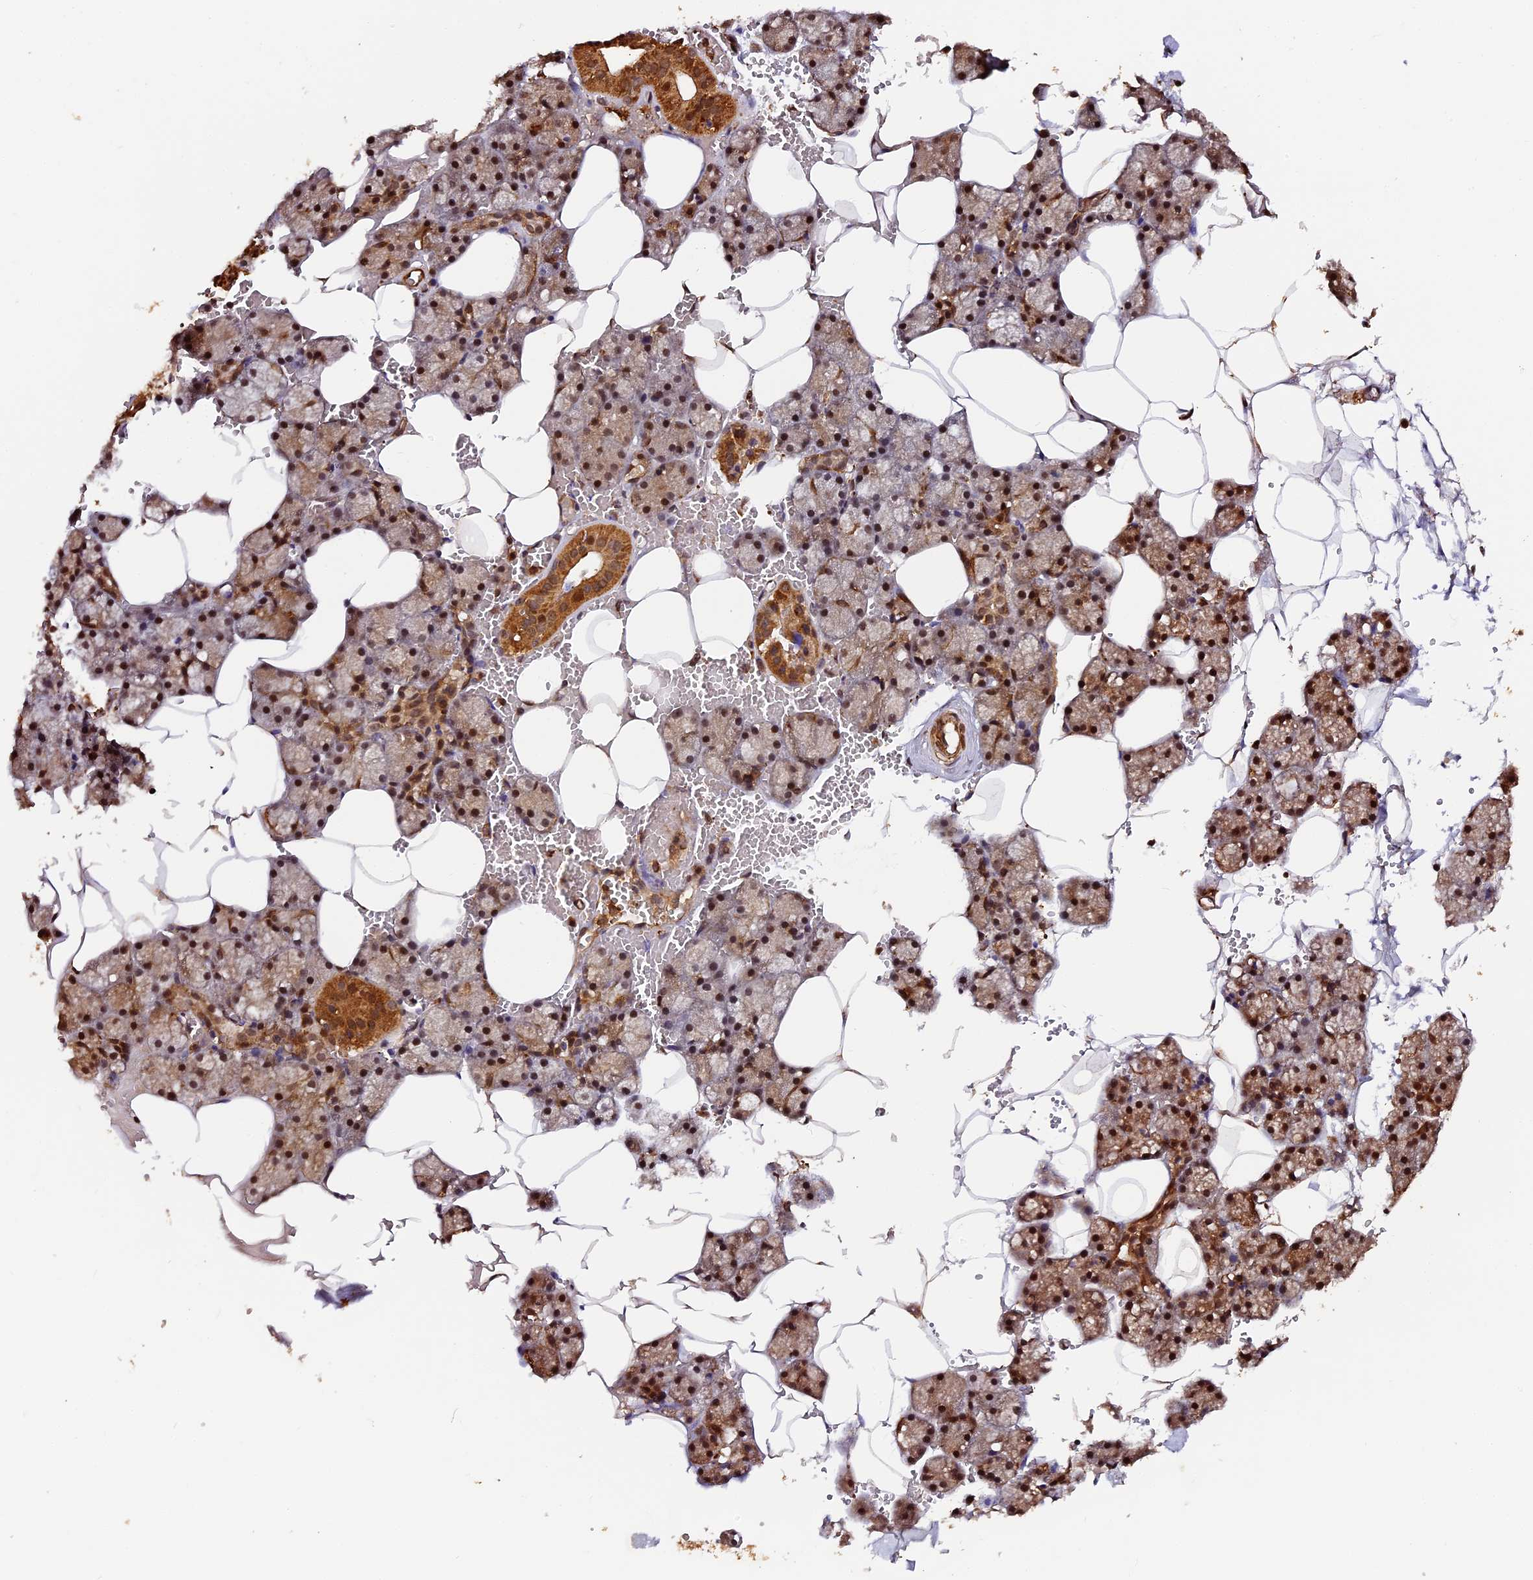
{"staining": {"intensity": "strong", "quantity": "25%-75%", "location": "cytoplasmic/membranous,nuclear"}, "tissue": "salivary gland", "cell_type": "Glandular cells", "image_type": "normal", "snomed": [{"axis": "morphology", "description": "Normal tissue, NOS"}, {"axis": "topography", "description": "Salivary gland"}], "caption": "Immunohistochemical staining of benign human salivary gland displays 25%-75% levels of strong cytoplasmic/membranous,nuclear protein staining in approximately 25%-75% of glandular cells.", "gene": "MMP15", "patient": {"sex": "male", "age": 62}}